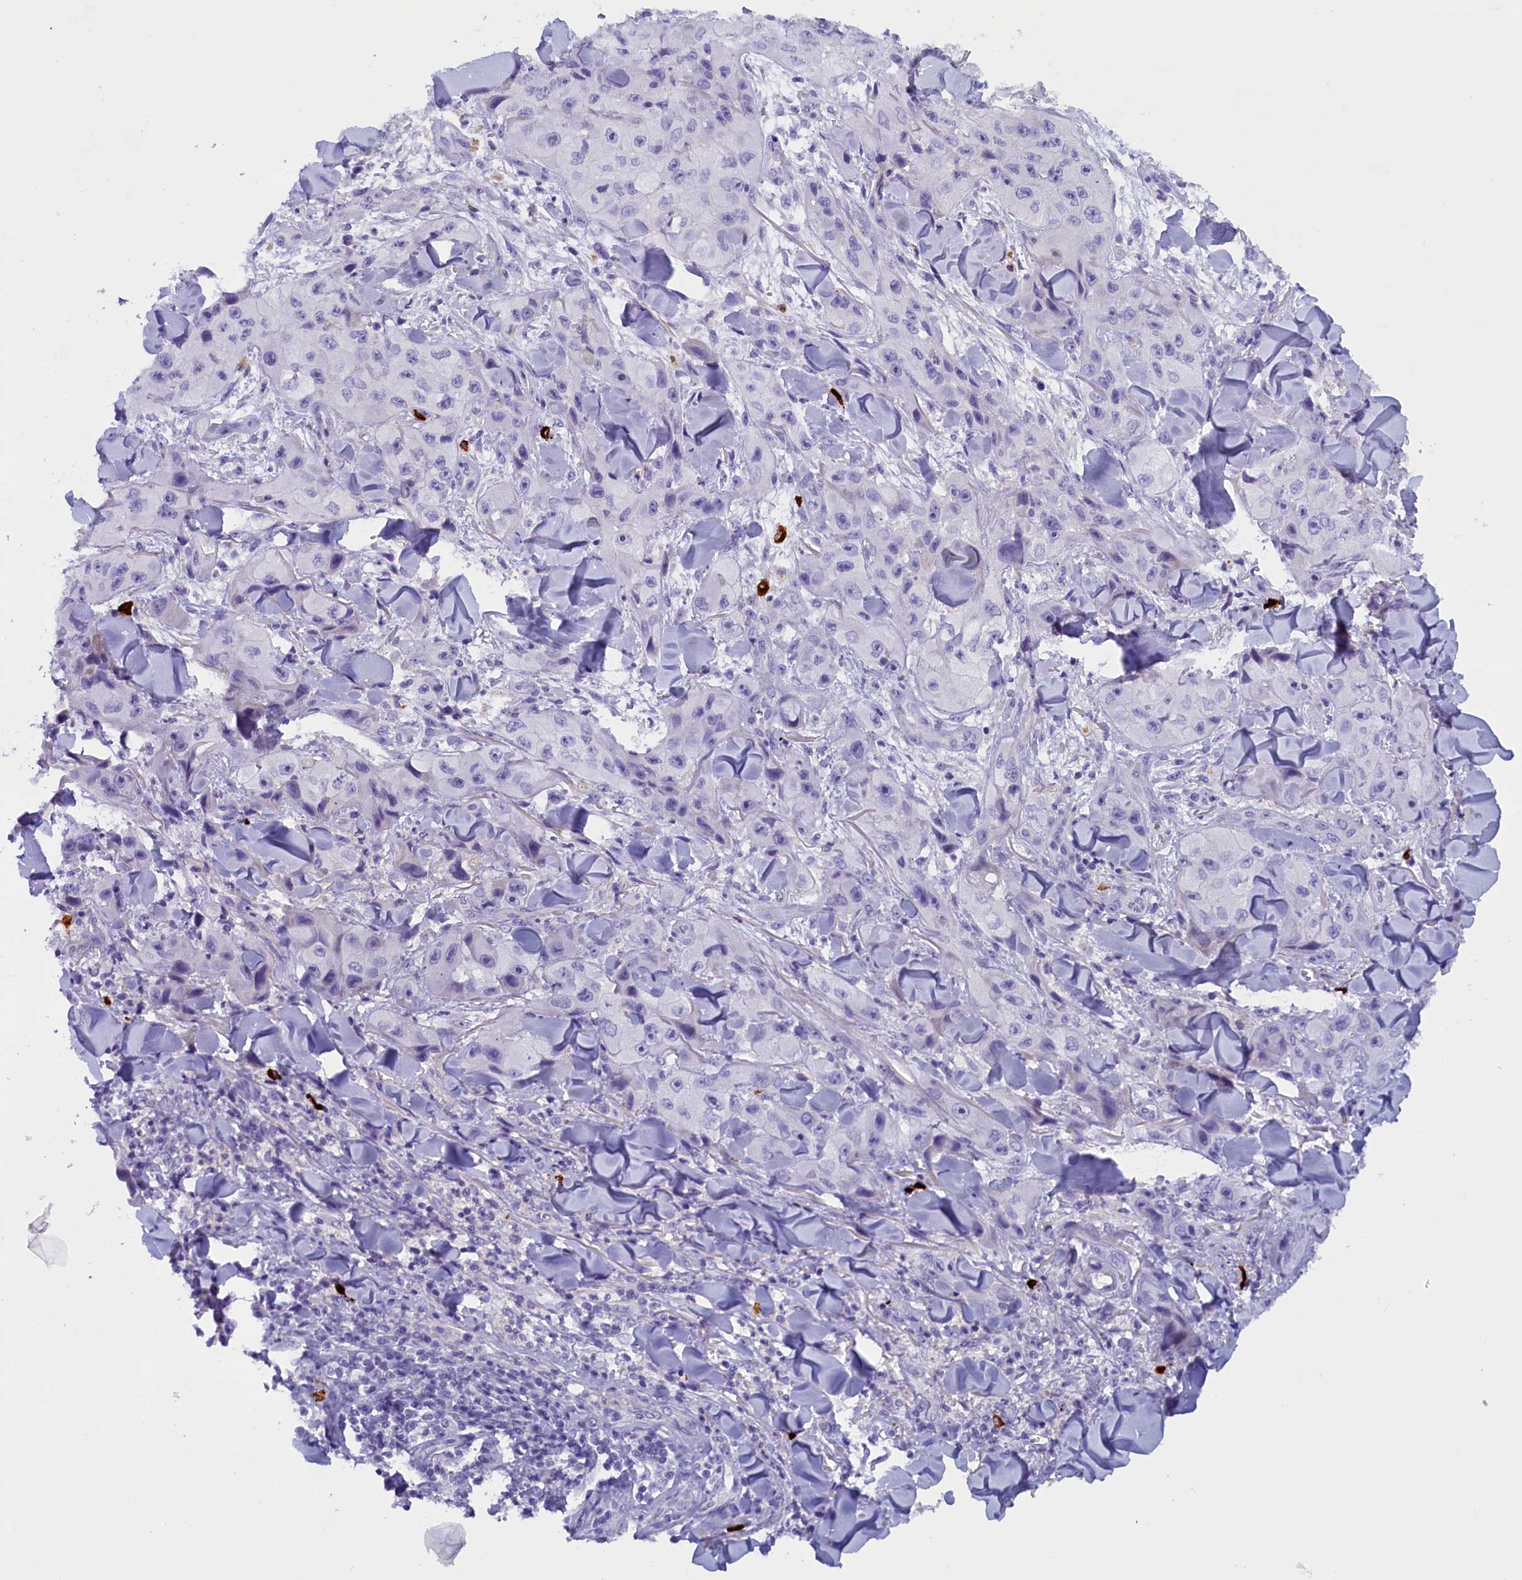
{"staining": {"intensity": "negative", "quantity": "none", "location": "none"}, "tissue": "skin cancer", "cell_type": "Tumor cells", "image_type": "cancer", "snomed": [{"axis": "morphology", "description": "Squamous cell carcinoma, NOS"}, {"axis": "topography", "description": "Skin"}, {"axis": "topography", "description": "Subcutis"}], "caption": "Human skin cancer stained for a protein using immunohistochemistry exhibits no staining in tumor cells.", "gene": "RTTN", "patient": {"sex": "male", "age": 73}}